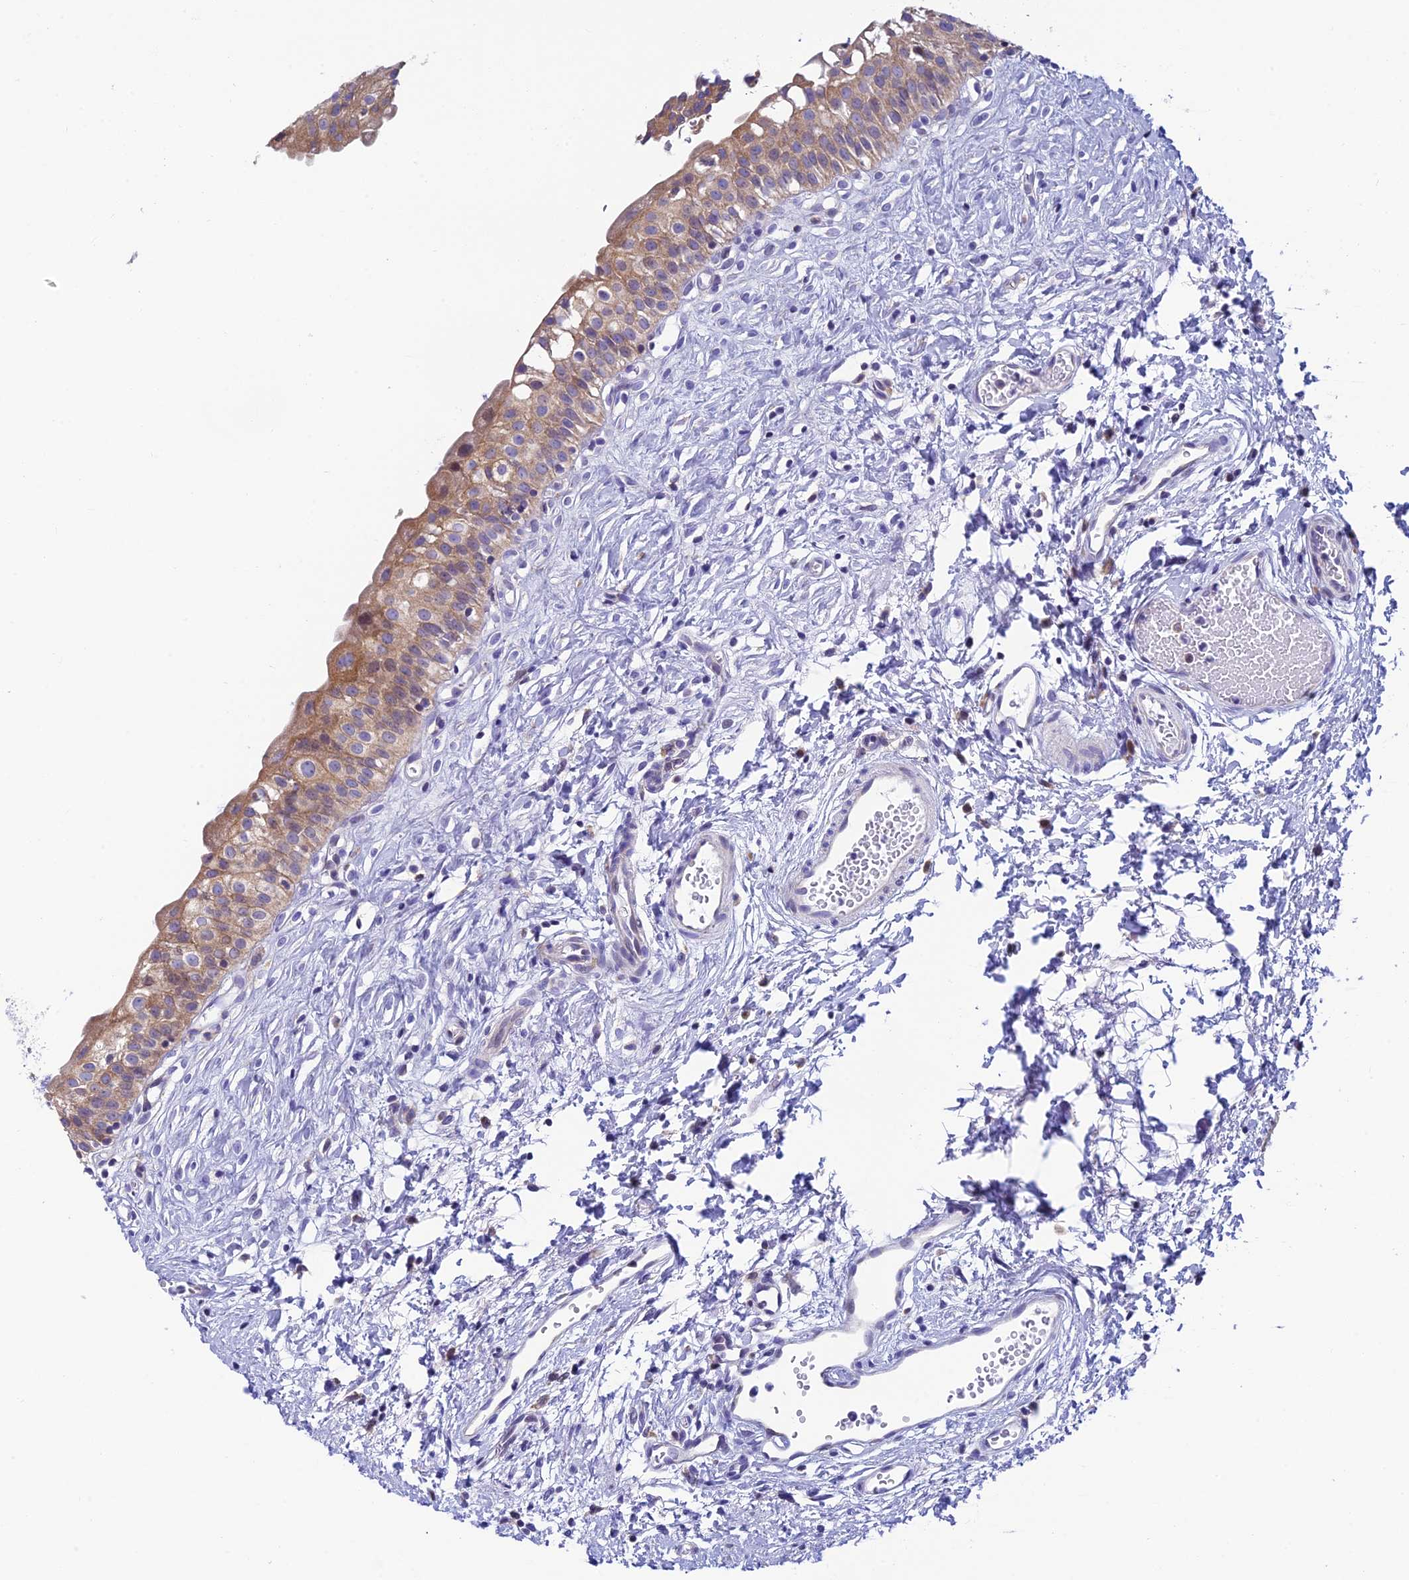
{"staining": {"intensity": "moderate", "quantity": ">75%", "location": "cytoplasmic/membranous"}, "tissue": "urinary bladder", "cell_type": "Urothelial cells", "image_type": "normal", "snomed": [{"axis": "morphology", "description": "Normal tissue, NOS"}, {"axis": "topography", "description": "Urinary bladder"}], "caption": "Protein expression analysis of normal human urinary bladder reveals moderate cytoplasmic/membranous expression in approximately >75% of urothelial cells.", "gene": "REEP4", "patient": {"sex": "male", "age": 51}}